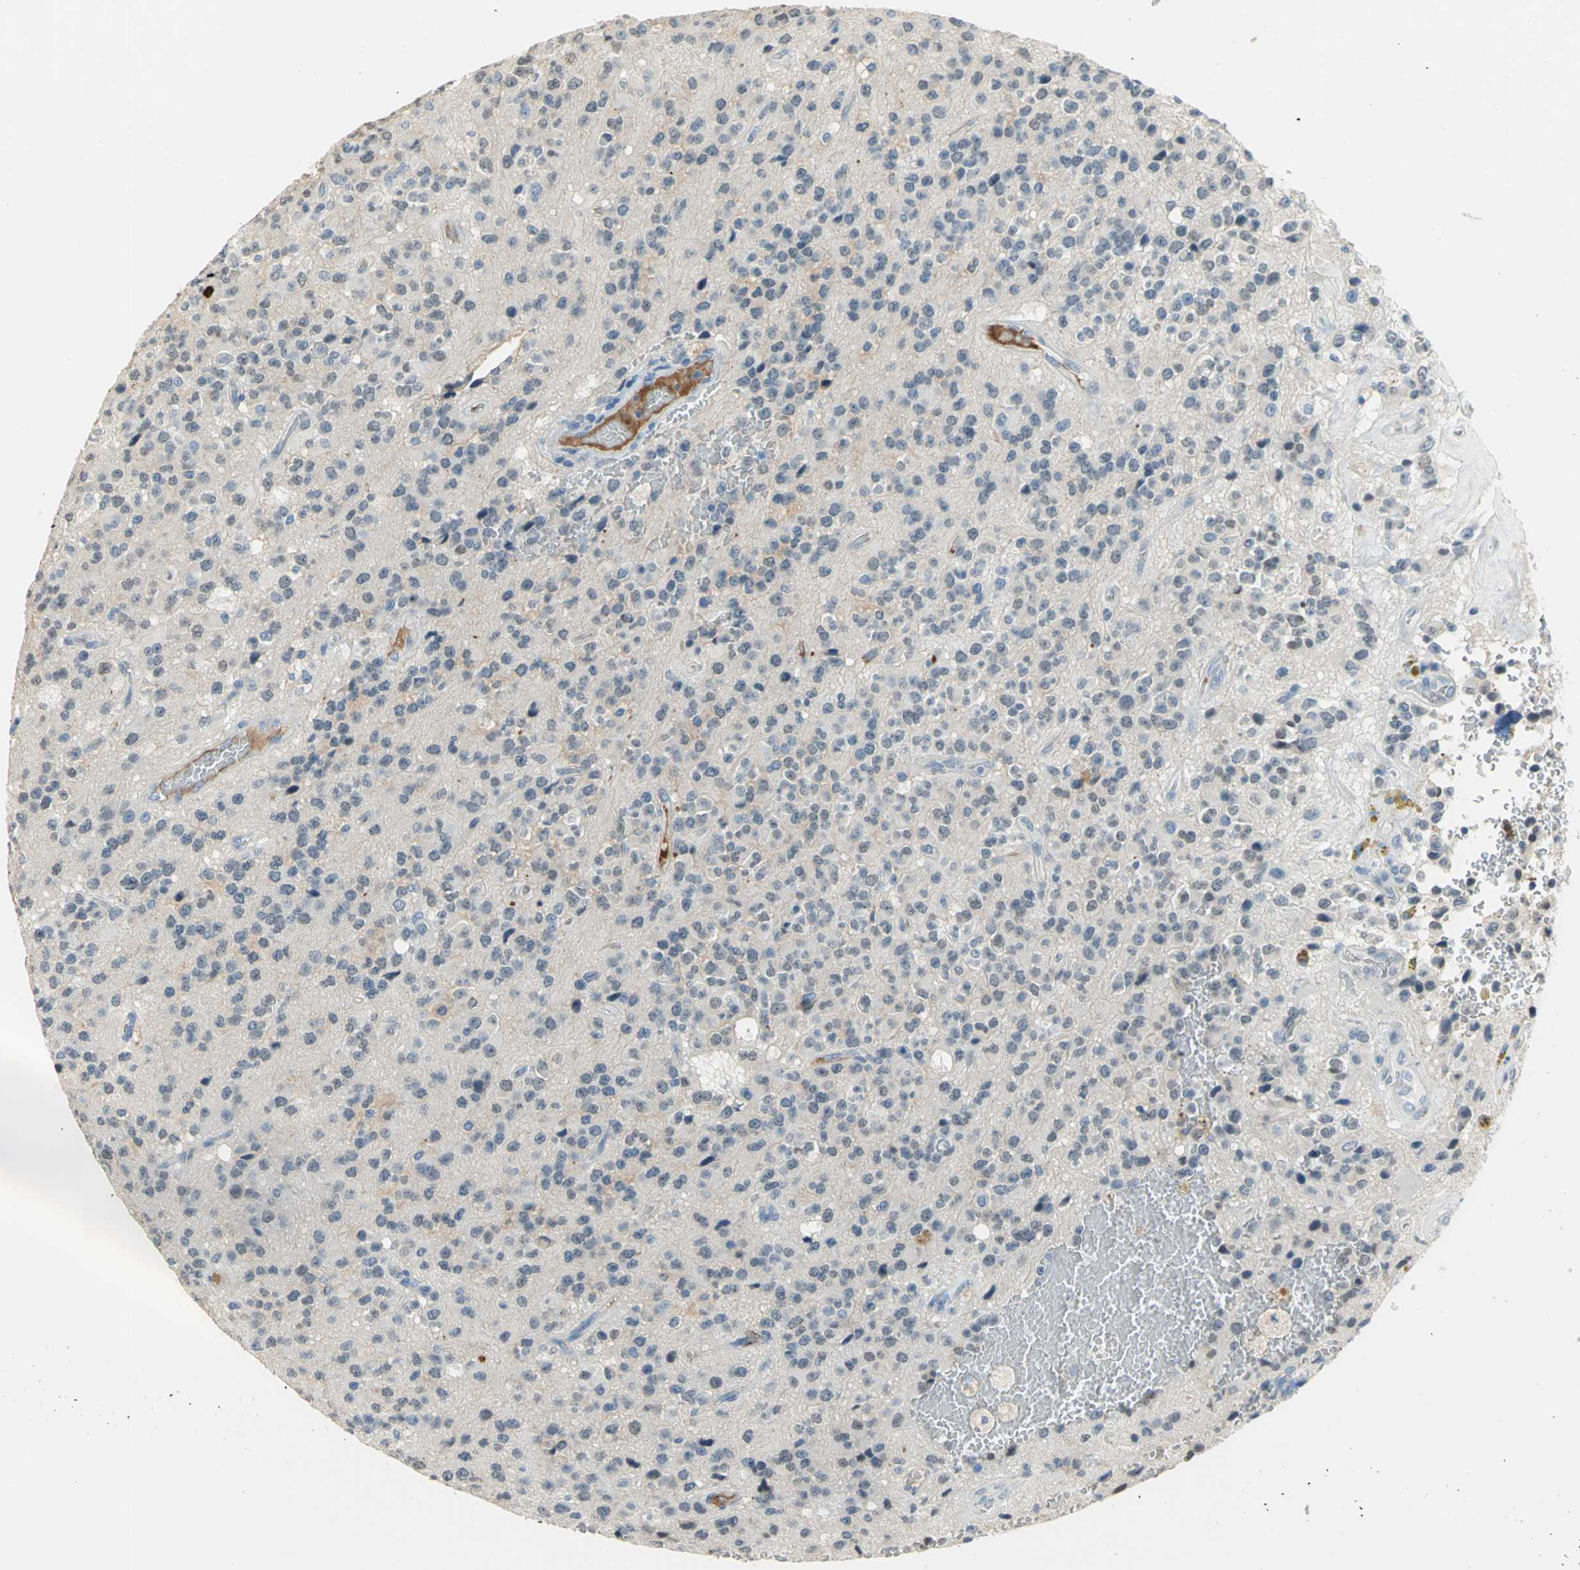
{"staining": {"intensity": "weak", "quantity": "<25%", "location": "nuclear"}, "tissue": "glioma", "cell_type": "Tumor cells", "image_type": "cancer", "snomed": [{"axis": "morphology", "description": "Glioma, malignant, High grade"}, {"axis": "topography", "description": "pancreas cauda"}], "caption": "Protein analysis of malignant high-grade glioma shows no significant expression in tumor cells.", "gene": "ZIC1", "patient": {"sex": "male", "age": 60}}